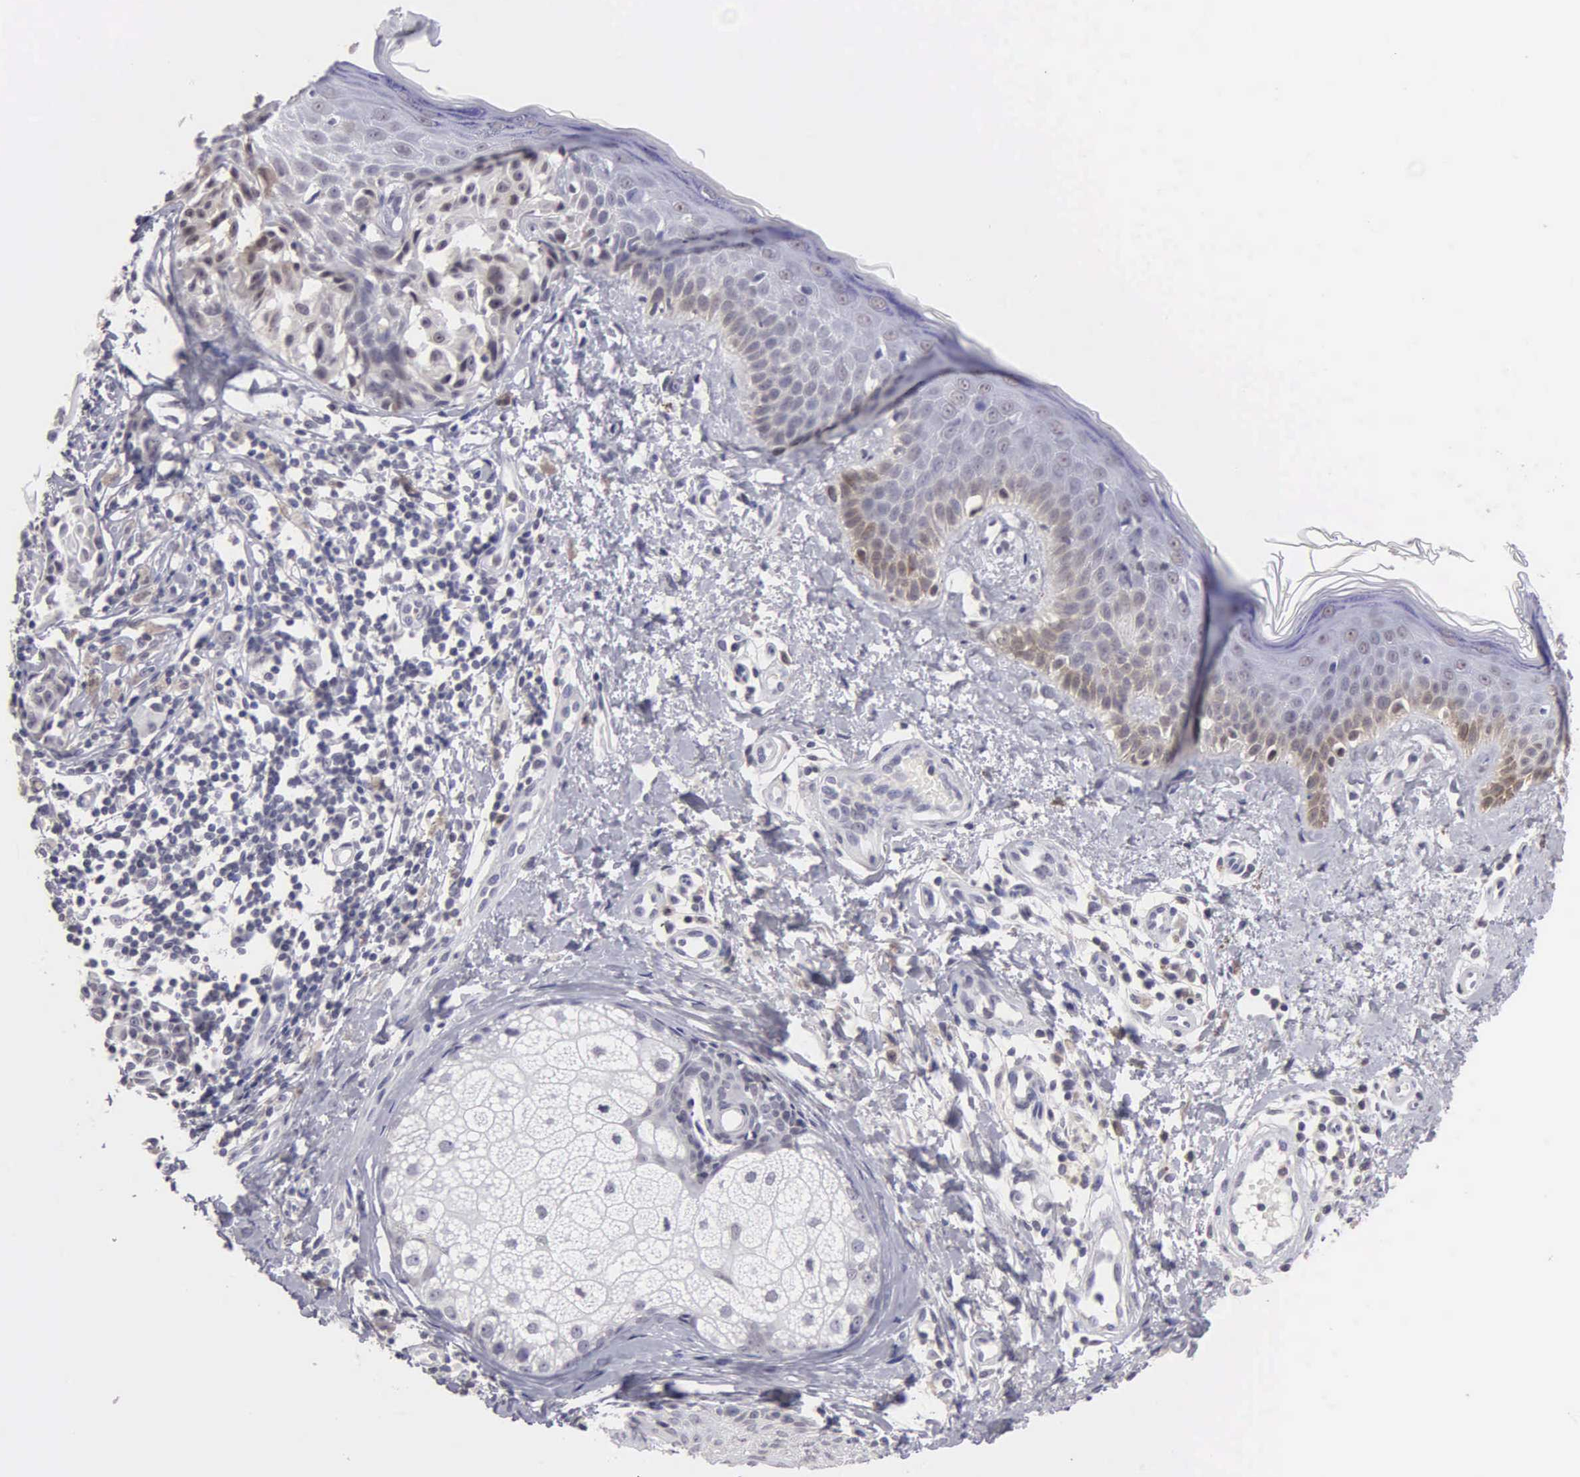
{"staining": {"intensity": "negative", "quantity": "none", "location": "none"}, "tissue": "melanoma", "cell_type": "Tumor cells", "image_type": "cancer", "snomed": [{"axis": "morphology", "description": "Malignant melanoma, NOS"}, {"axis": "topography", "description": "Skin"}], "caption": "Immunohistochemistry (IHC) image of human melanoma stained for a protein (brown), which displays no expression in tumor cells.", "gene": "BRD1", "patient": {"sex": "male", "age": 49}}